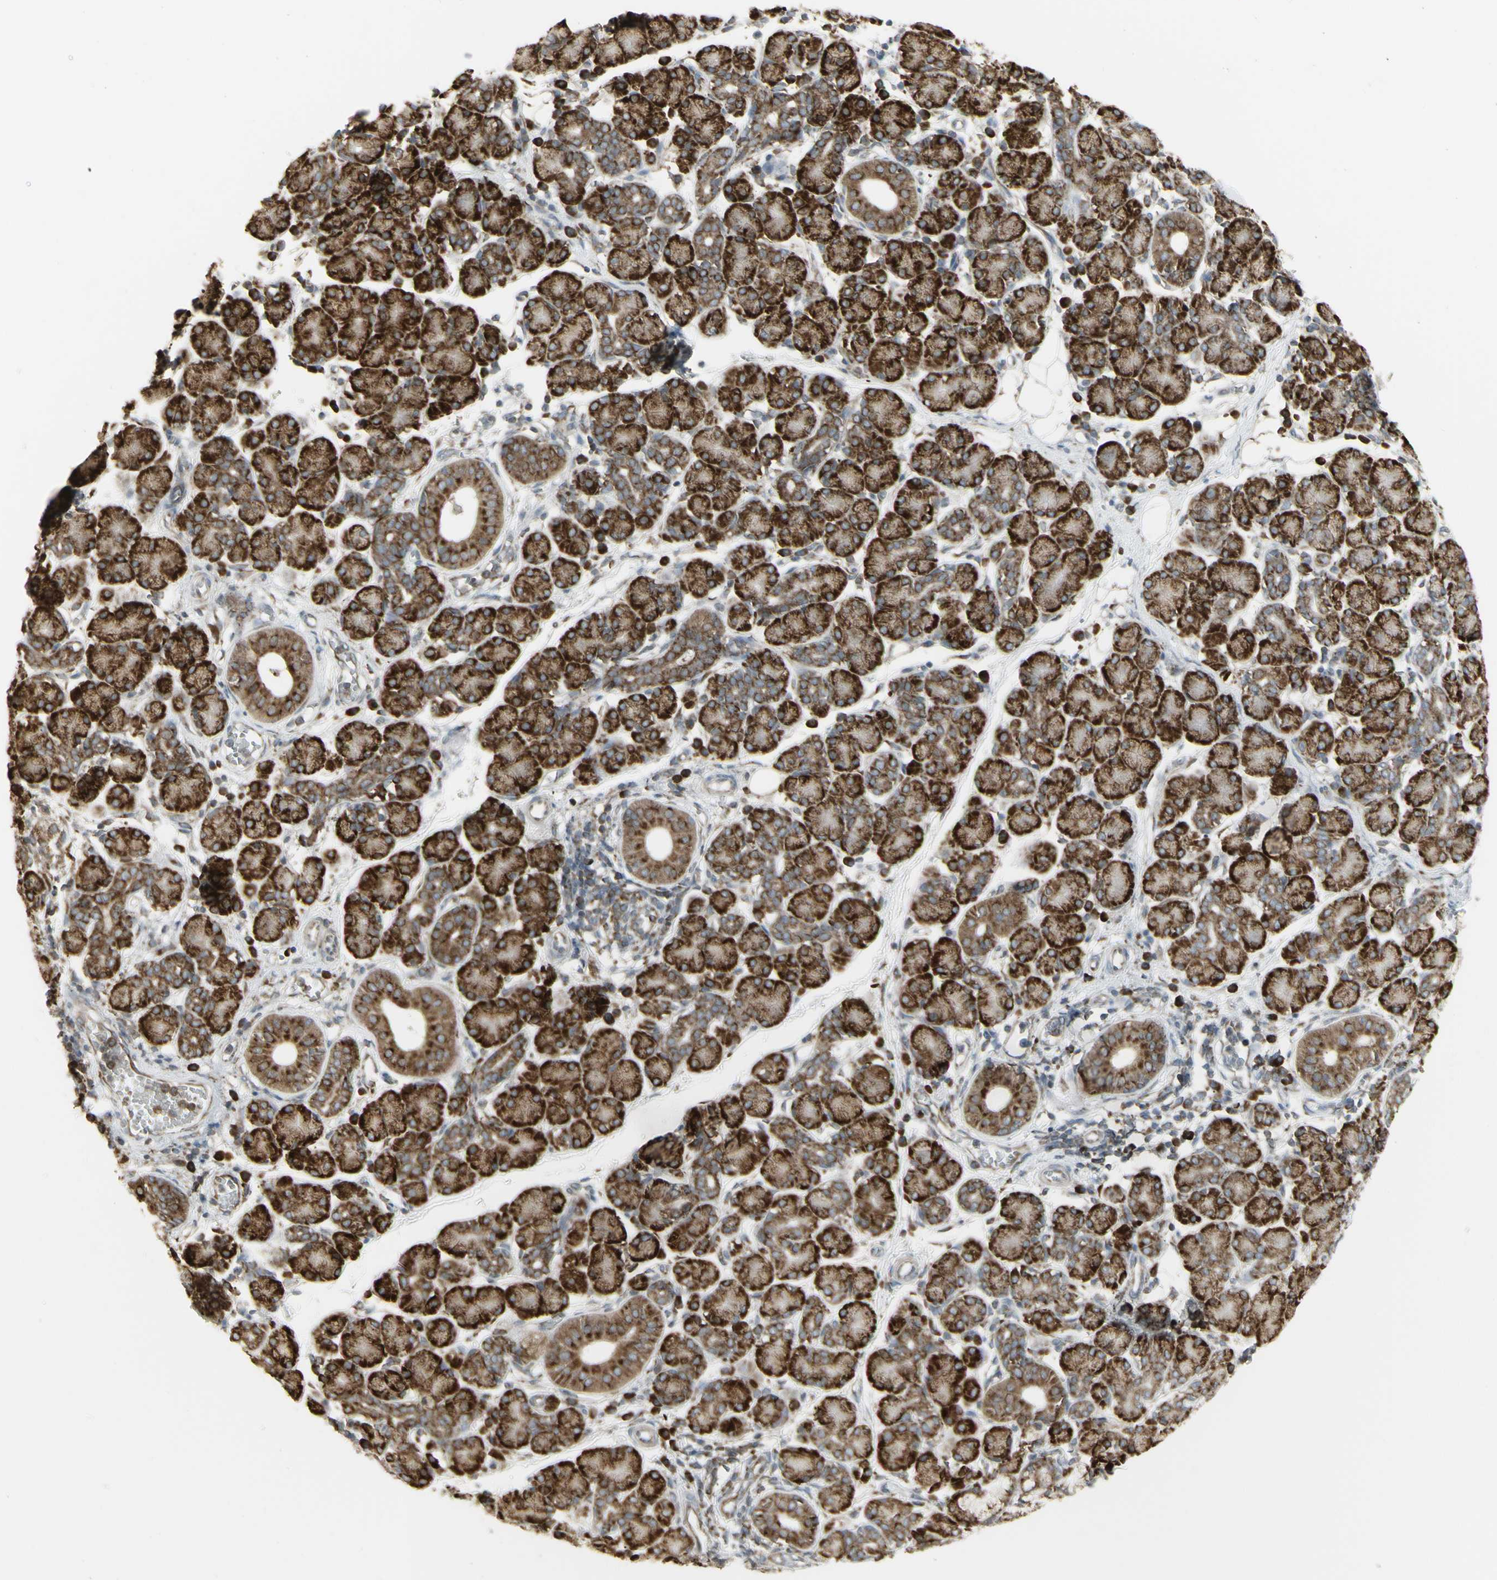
{"staining": {"intensity": "strong", "quantity": ">75%", "location": "cytoplasmic/membranous"}, "tissue": "salivary gland", "cell_type": "Glandular cells", "image_type": "normal", "snomed": [{"axis": "morphology", "description": "Normal tissue, NOS"}, {"axis": "morphology", "description": "Inflammation, NOS"}, {"axis": "topography", "description": "Lymph node"}, {"axis": "topography", "description": "Salivary gland"}], "caption": "High-power microscopy captured an IHC photomicrograph of unremarkable salivary gland, revealing strong cytoplasmic/membranous expression in about >75% of glandular cells.", "gene": "FKBP3", "patient": {"sex": "male", "age": 3}}